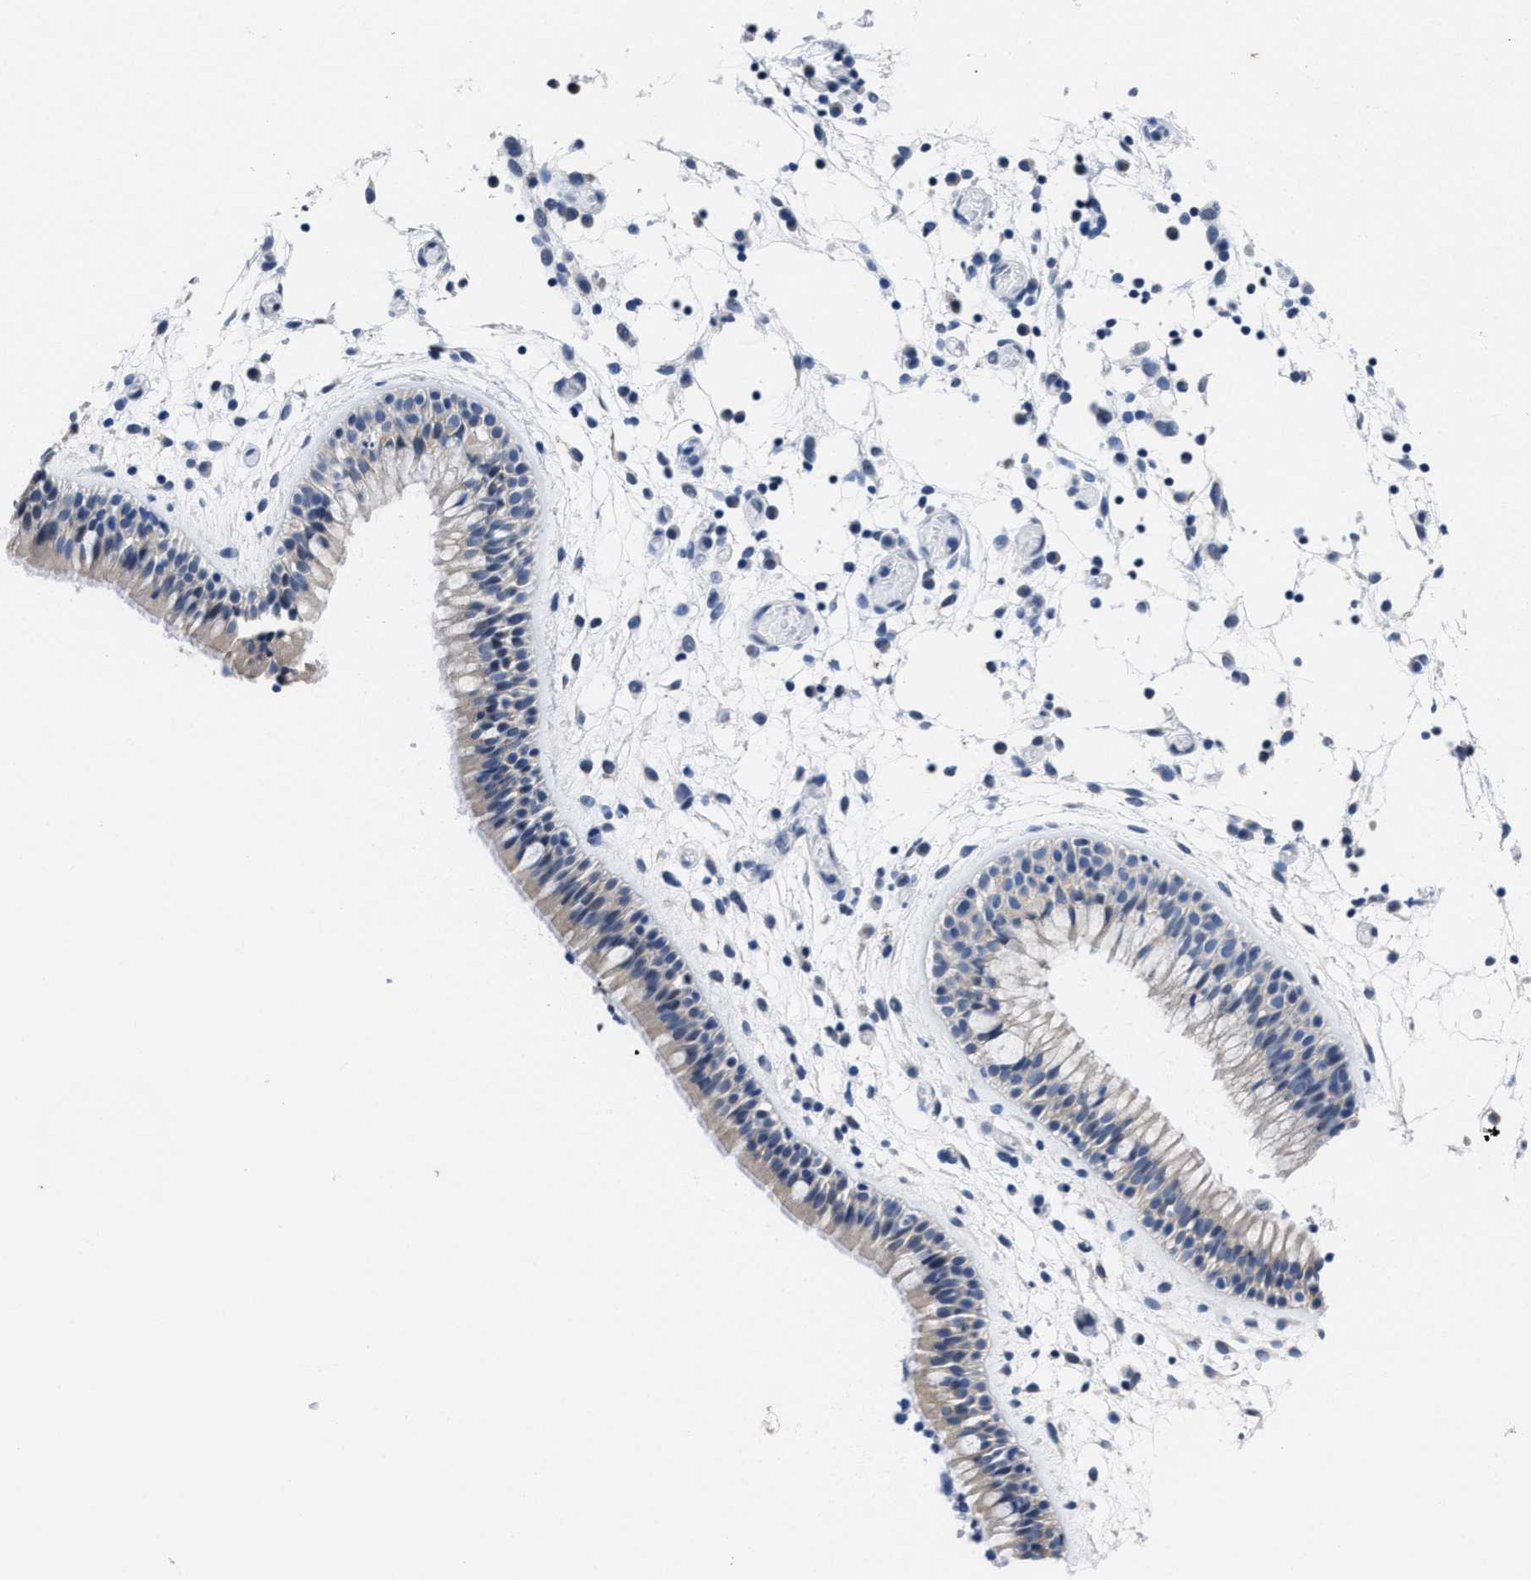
{"staining": {"intensity": "negative", "quantity": "none", "location": "none"}, "tissue": "nasopharynx", "cell_type": "Respiratory epithelial cells", "image_type": "normal", "snomed": [{"axis": "morphology", "description": "Normal tissue, NOS"}, {"axis": "morphology", "description": "Inflammation, NOS"}, {"axis": "topography", "description": "Nasopharynx"}], "caption": "A high-resolution histopathology image shows immunohistochemistry staining of benign nasopharynx, which displays no significant positivity in respiratory epithelial cells.", "gene": "HOOK1", "patient": {"sex": "male", "age": 48}}